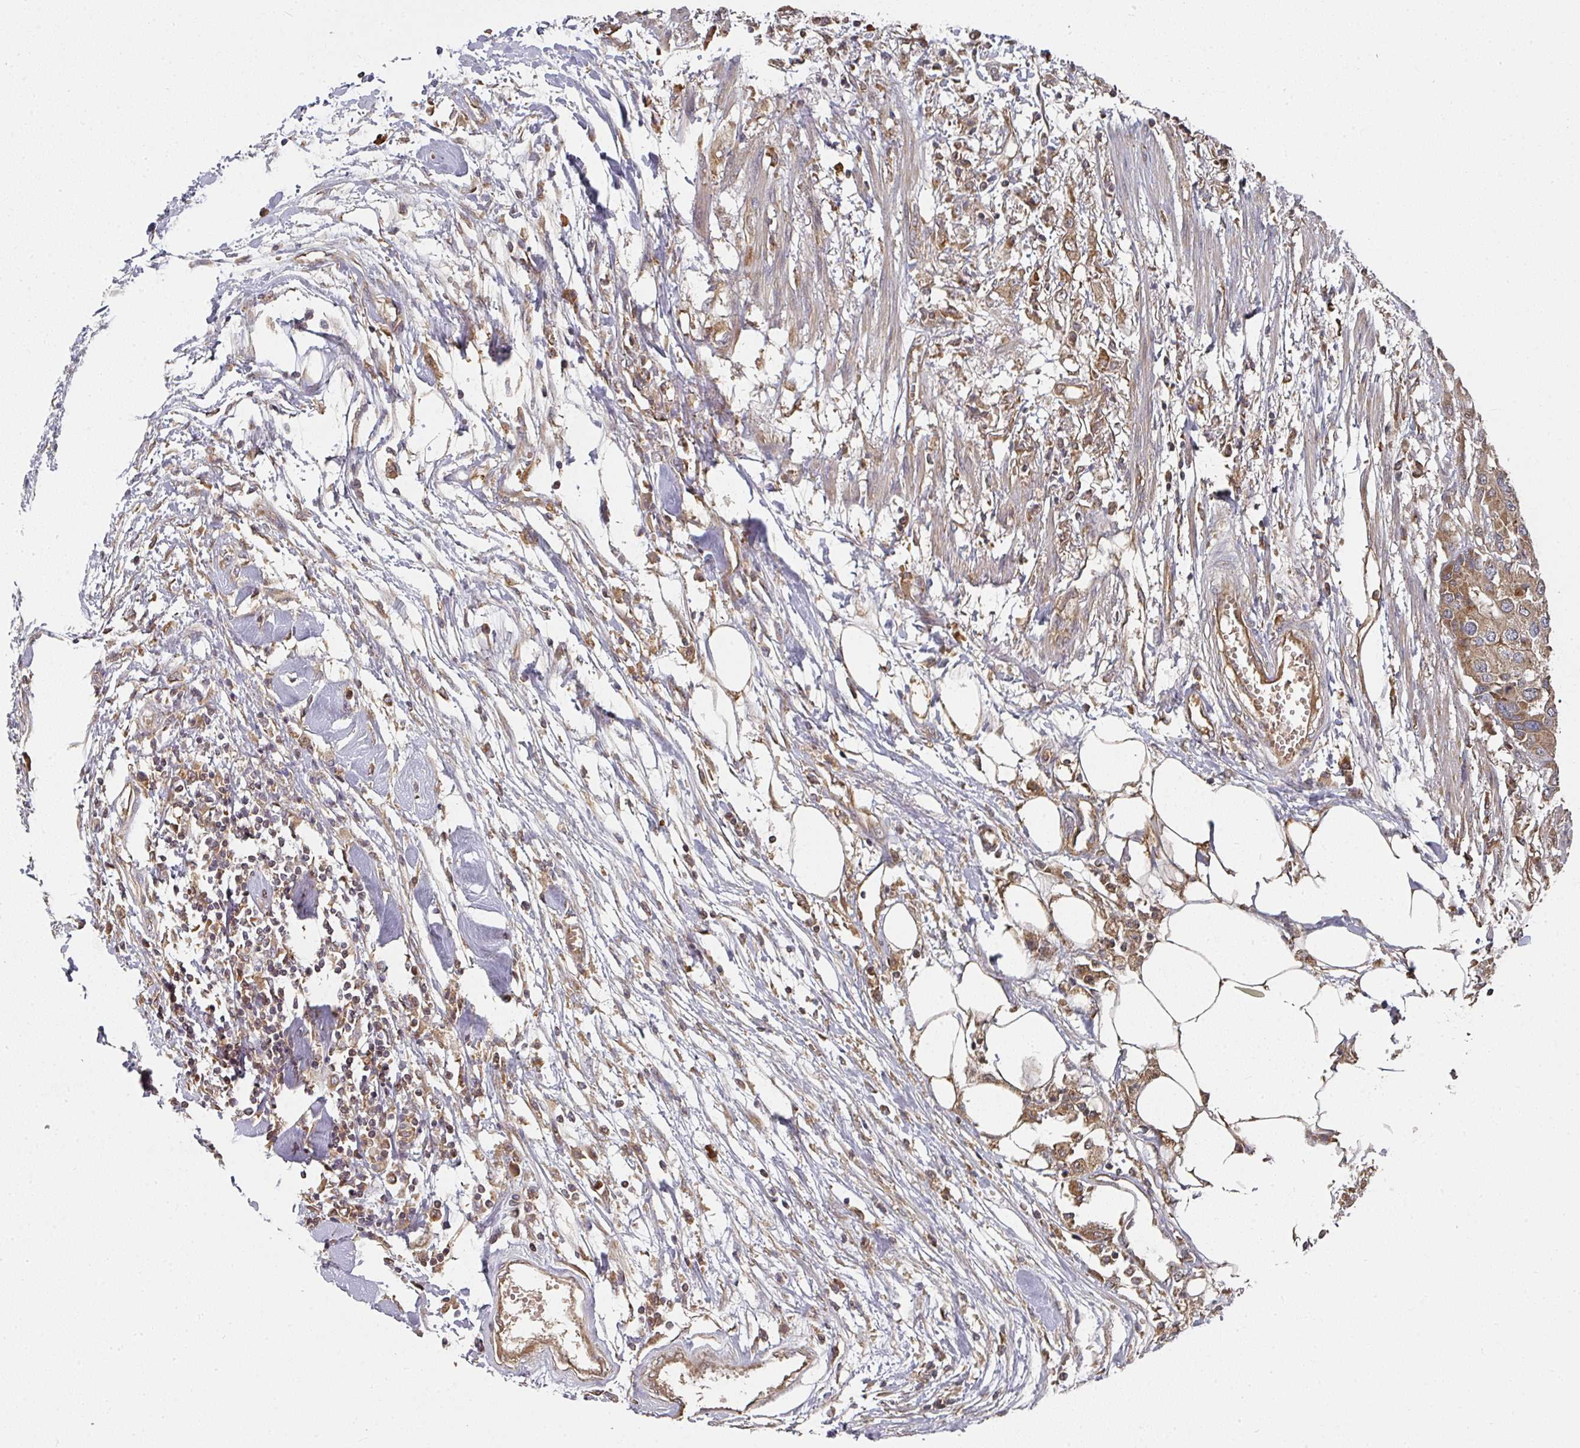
{"staining": {"intensity": "moderate", "quantity": ">75%", "location": "cytoplasmic/membranous"}, "tissue": "colorectal cancer", "cell_type": "Tumor cells", "image_type": "cancer", "snomed": [{"axis": "morphology", "description": "Adenocarcinoma, NOS"}, {"axis": "topography", "description": "Colon"}], "caption": "Colorectal adenocarcinoma stained with a brown dye shows moderate cytoplasmic/membranous positive expression in about >75% of tumor cells.", "gene": "EDEM2", "patient": {"sex": "male", "age": 77}}